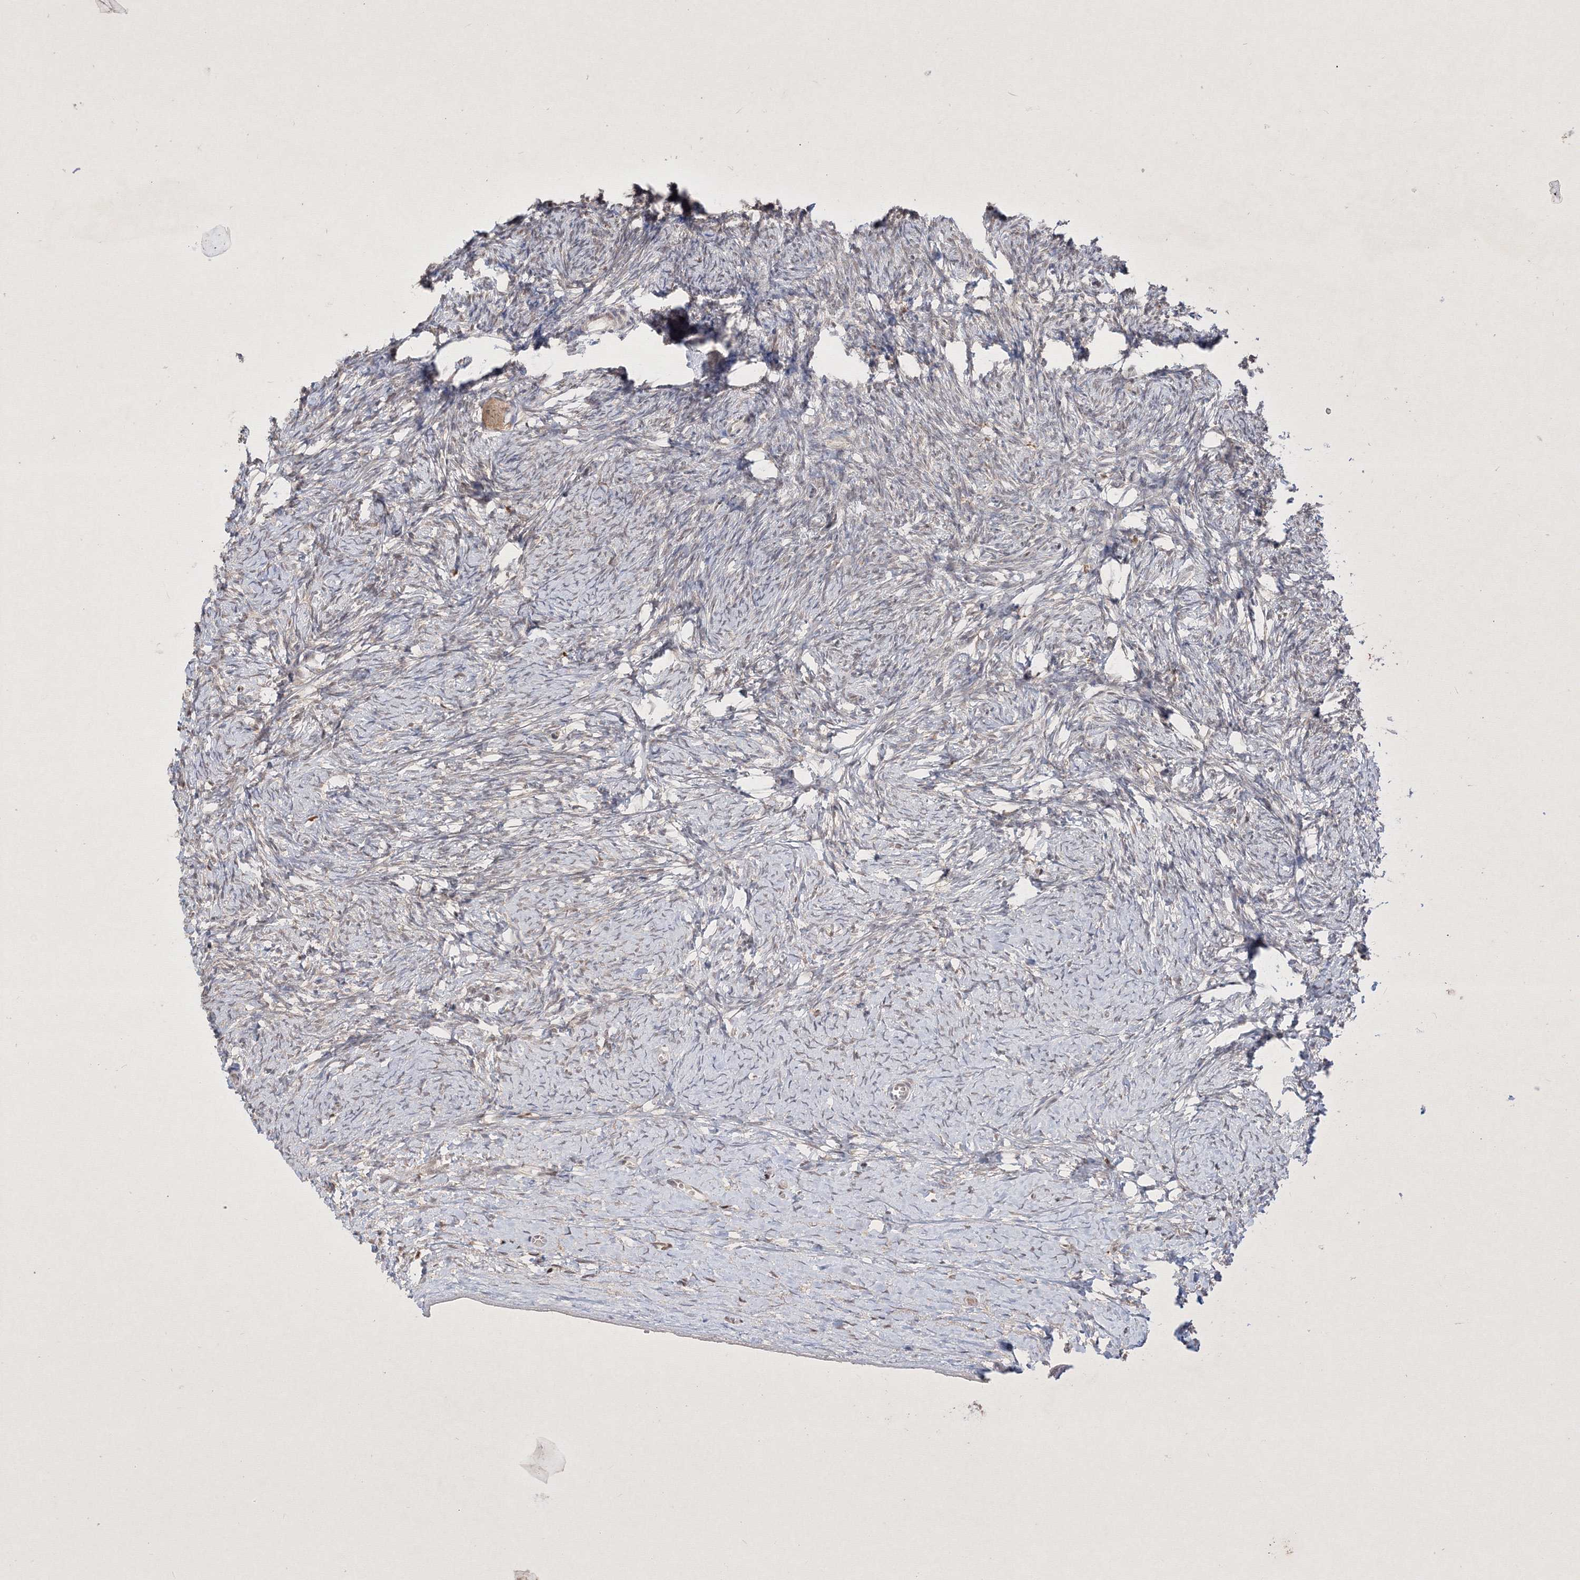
{"staining": {"intensity": "weak", "quantity": ">75%", "location": "cytoplasmic/membranous"}, "tissue": "ovary", "cell_type": "Follicle cells", "image_type": "normal", "snomed": [{"axis": "morphology", "description": "Normal tissue, NOS"}, {"axis": "morphology", "description": "Developmental malformation"}, {"axis": "topography", "description": "Ovary"}], "caption": "Weak cytoplasmic/membranous protein expression is identified in approximately >75% of follicle cells in ovary.", "gene": "TAB1", "patient": {"sex": "female", "age": 39}}